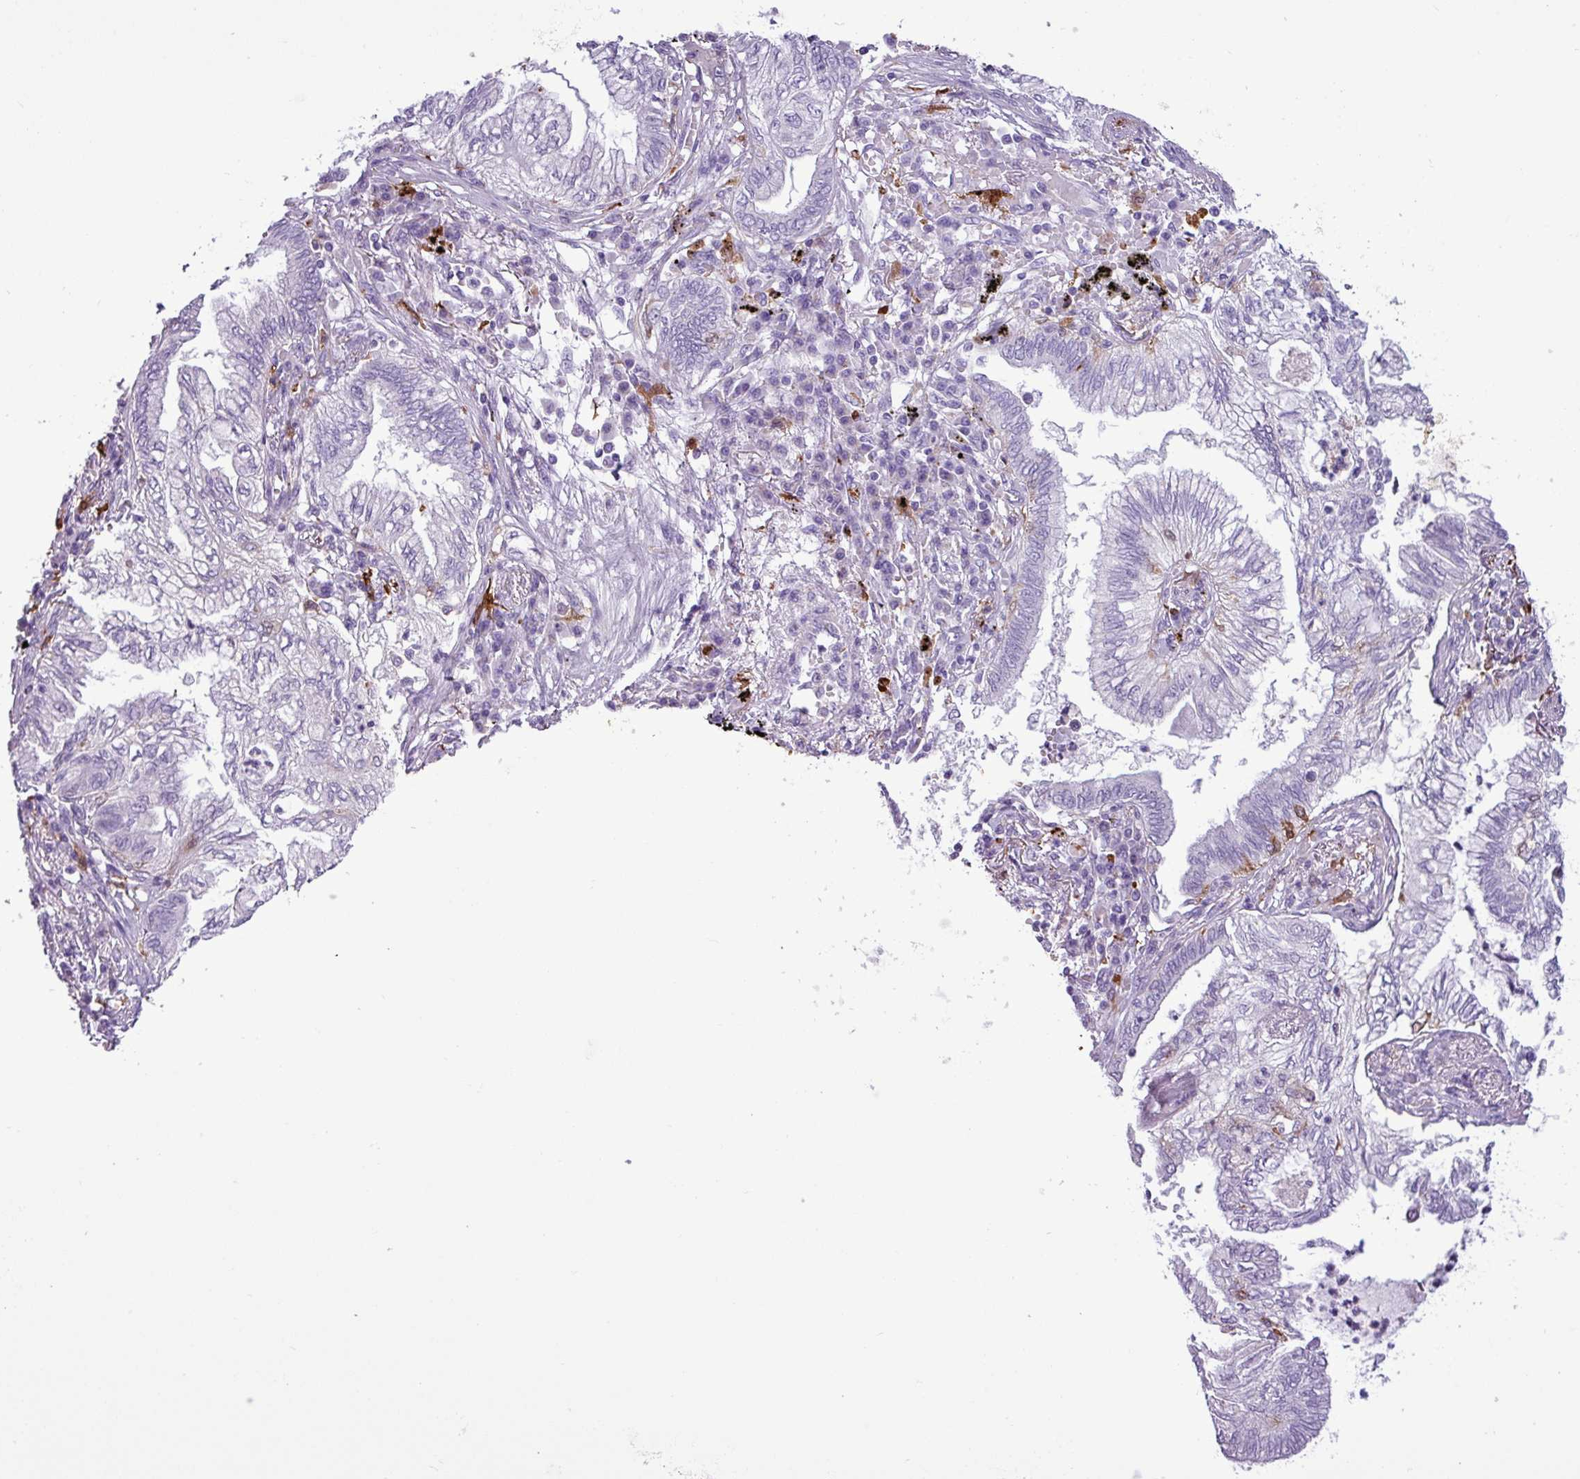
{"staining": {"intensity": "negative", "quantity": "none", "location": "none"}, "tissue": "lung cancer", "cell_type": "Tumor cells", "image_type": "cancer", "snomed": [{"axis": "morphology", "description": "Adenocarcinoma, NOS"}, {"axis": "topography", "description": "Lung"}], "caption": "This is an immunohistochemistry micrograph of human lung cancer. There is no positivity in tumor cells.", "gene": "TMEM200C", "patient": {"sex": "female", "age": 70}}